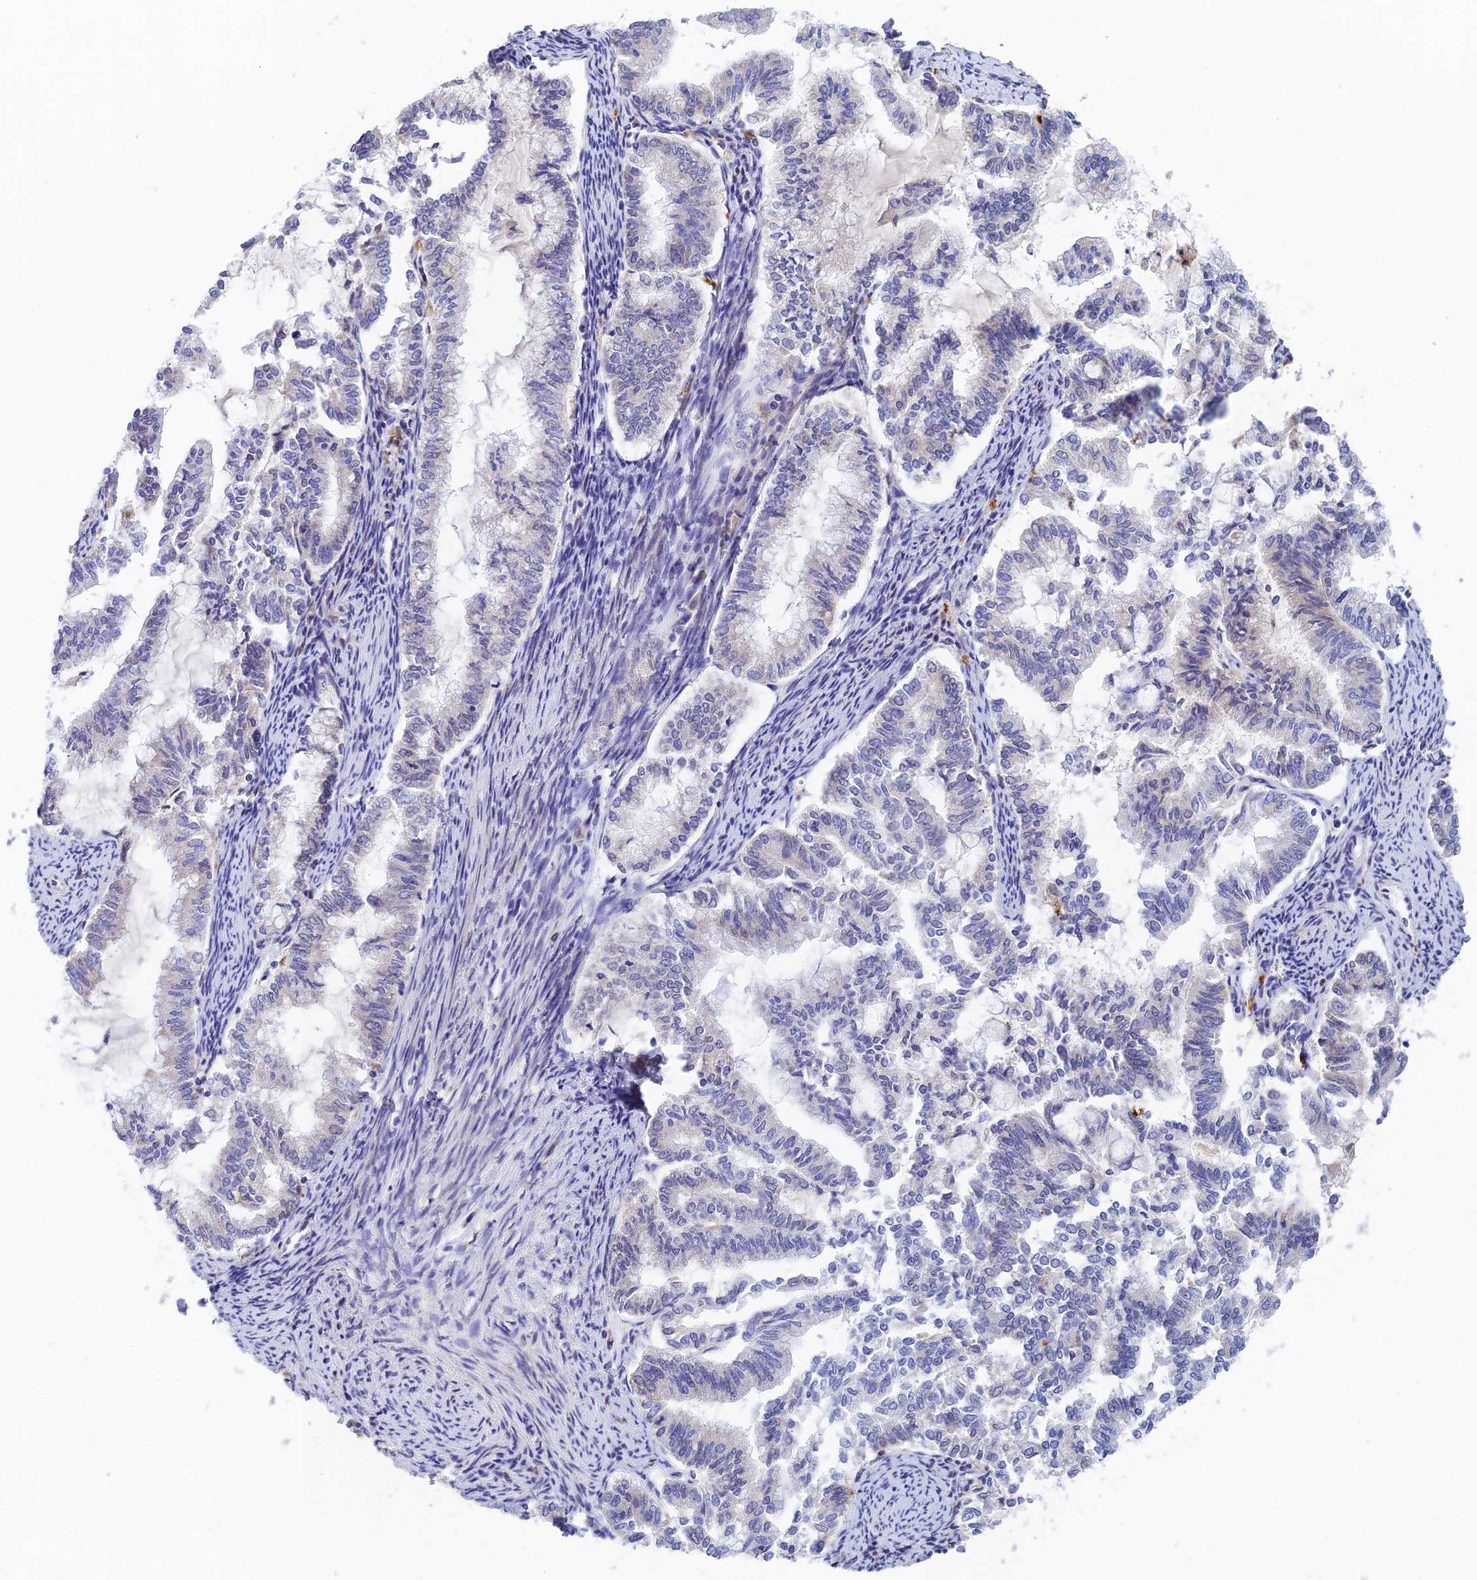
{"staining": {"intensity": "negative", "quantity": "none", "location": "none"}, "tissue": "endometrial cancer", "cell_type": "Tumor cells", "image_type": "cancer", "snomed": [{"axis": "morphology", "description": "Adenocarcinoma, NOS"}, {"axis": "topography", "description": "Endometrium"}], "caption": "Tumor cells show no significant protein positivity in endometrial cancer (adenocarcinoma).", "gene": "RPGRIP1L", "patient": {"sex": "female", "age": 79}}